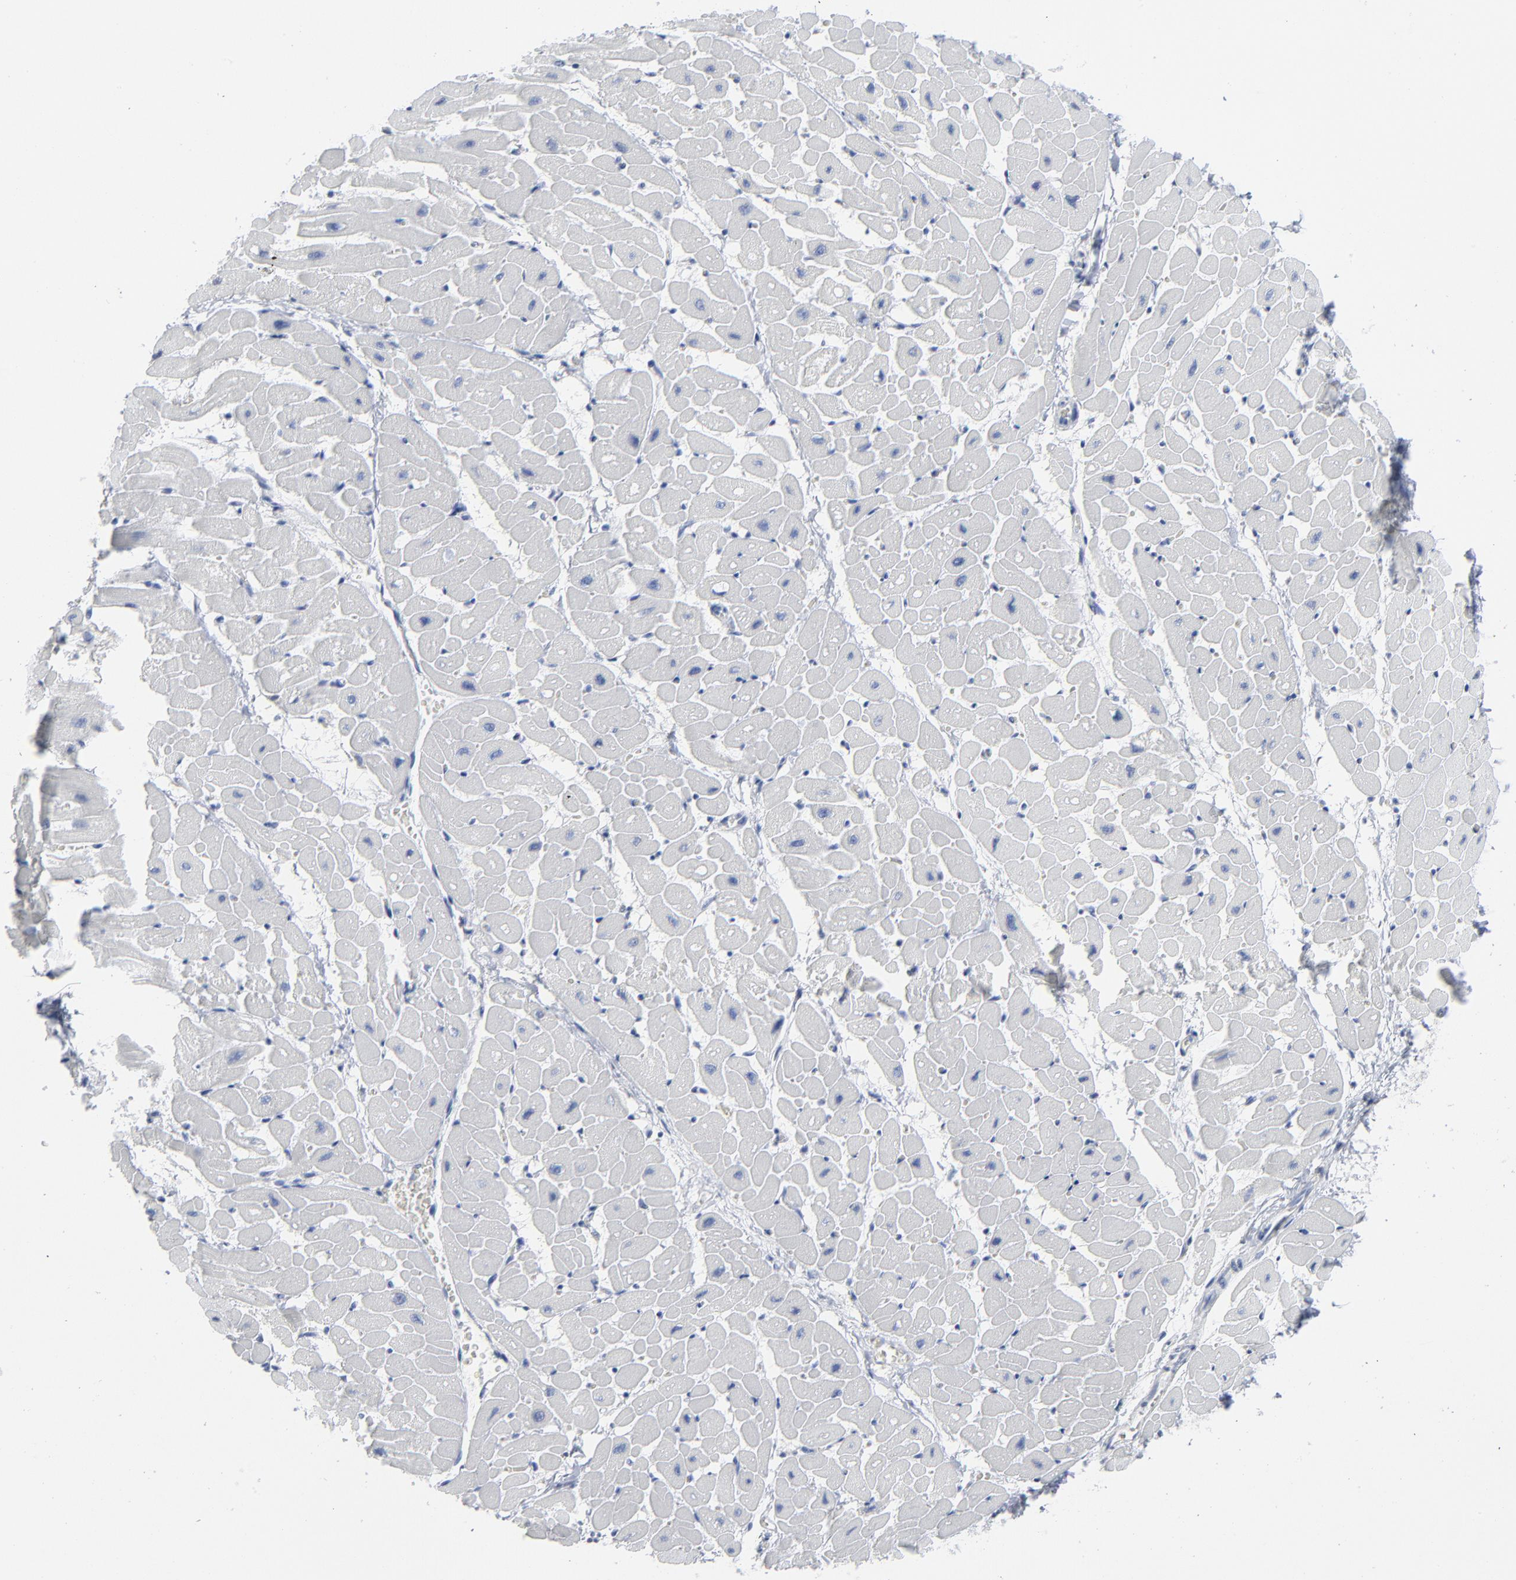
{"staining": {"intensity": "negative", "quantity": "none", "location": "none"}, "tissue": "heart muscle", "cell_type": "Cardiomyocytes", "image_type": "normal", "snomed": [{"axis": "morphology", "description": "Normal tissue, NOS"}, {"axis": "topography", "description": "Heart"}], "caption": "High power microscopy image of an immunohistochemistry image of unremarkable heart muscle, revealing no significant expression in cardiomyocytes. (Brightfield microscopy of DAB immunohistochemistry at high magnification).", "gene": "PAGE1", "patient": {"sex": "male", "age": 45}}